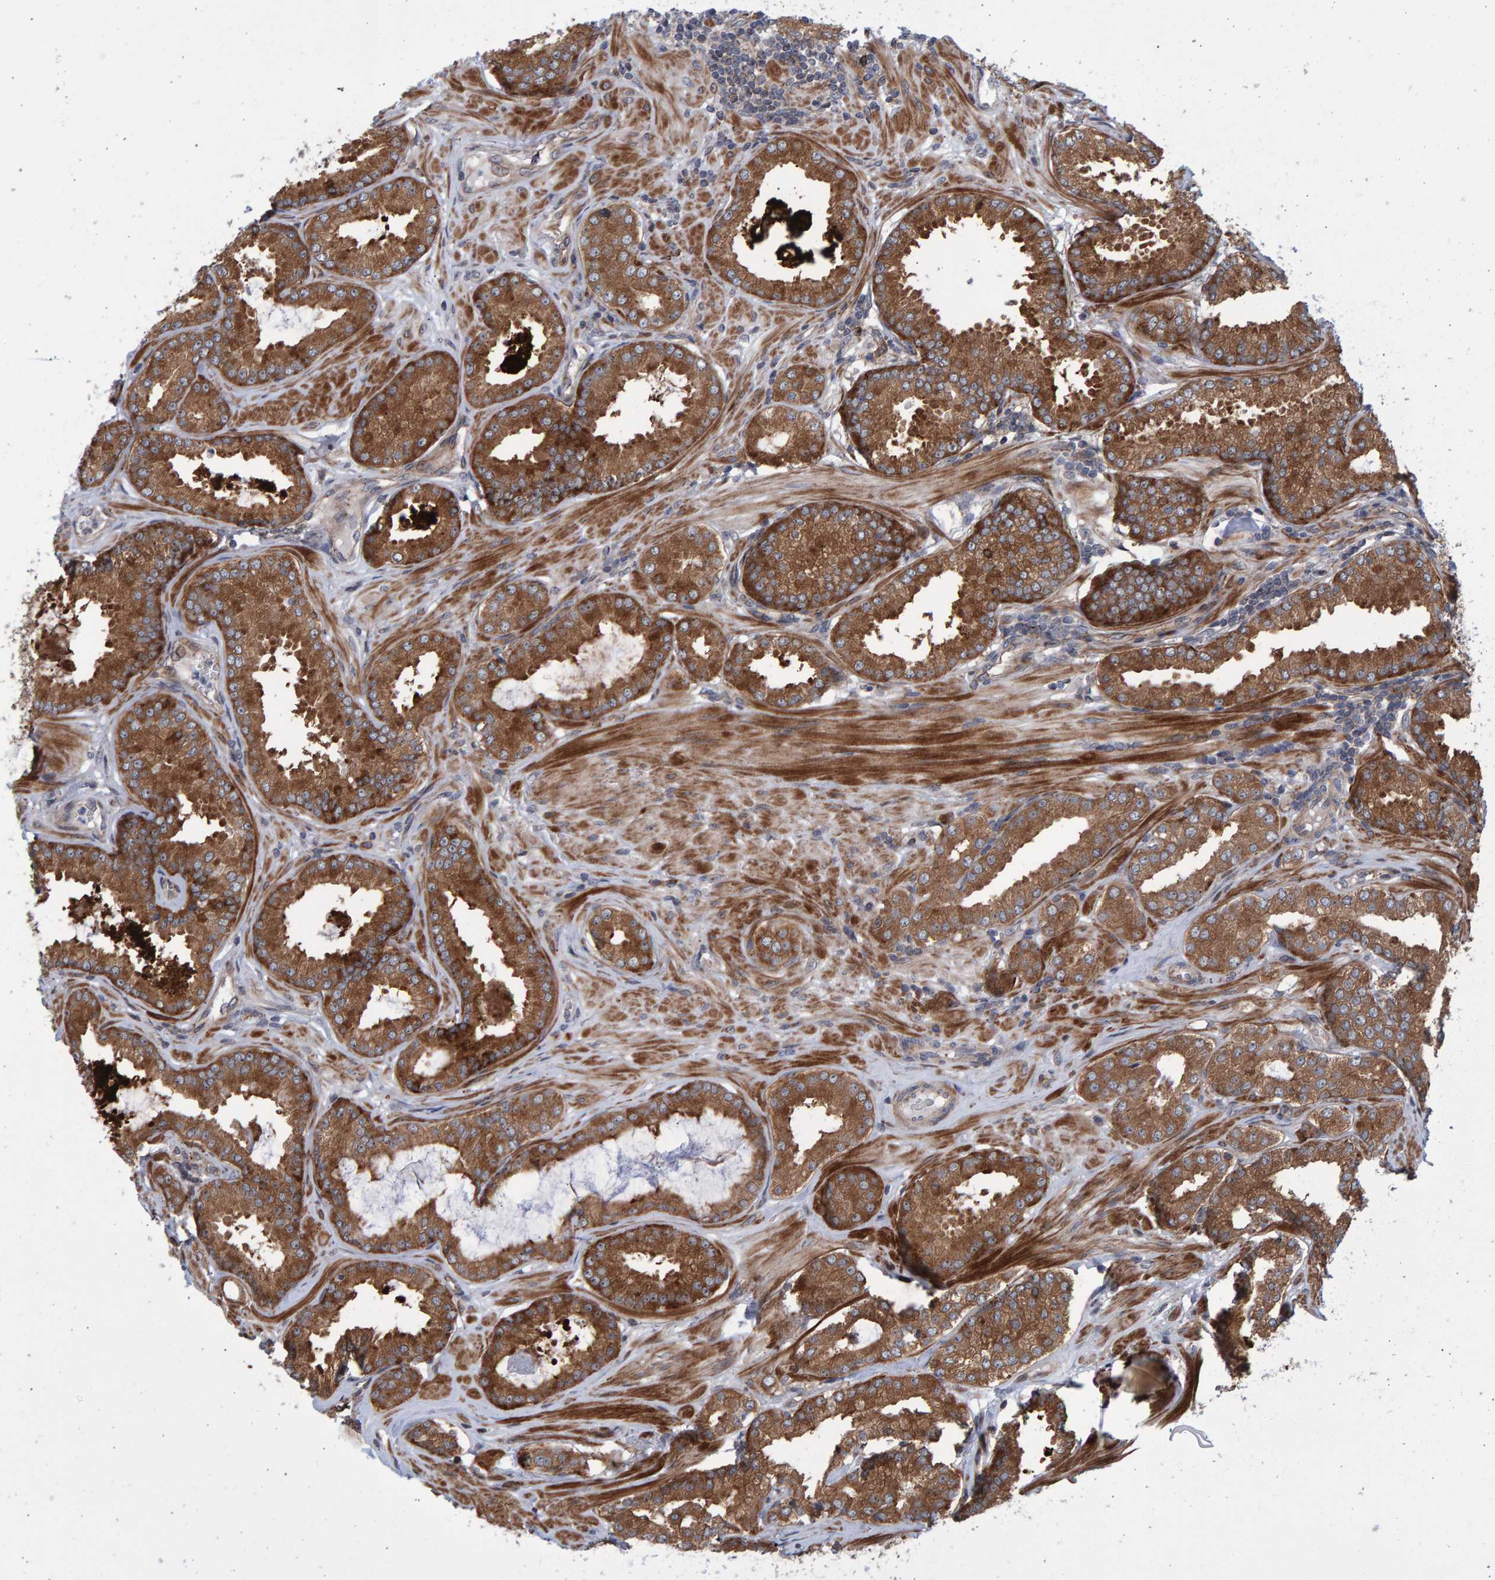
{"staining": {"intensity": "moderate", "quantity": ">75%", "location": "cytoplasmic/membranous"}, "tissue": "prostate cancer", "cell_type": "Tumor cells", "image_type": "cancer", "snomed": [{"axis": "morphology", "description": "Adenocarcinoma, Low grade"}, {"axis": "topography", "description": "Prostate"}], "caption": "Immunohistochemistry staining of low-grade adenocarcinoma (prostate), which demonstrates medium levels of moderate cytoplasmic/membranous expression in about >75% of tumor cells indicating moderate cytoplasmic/membranous protein expression. The staining was performed using DAB (3,3'-diaminobenzidine) (brown) for protein detection and nuclei were counterstained in hematoxylin (blue).", "gene": "LRBA", "patient": {"sex": "male", "age": 62}}